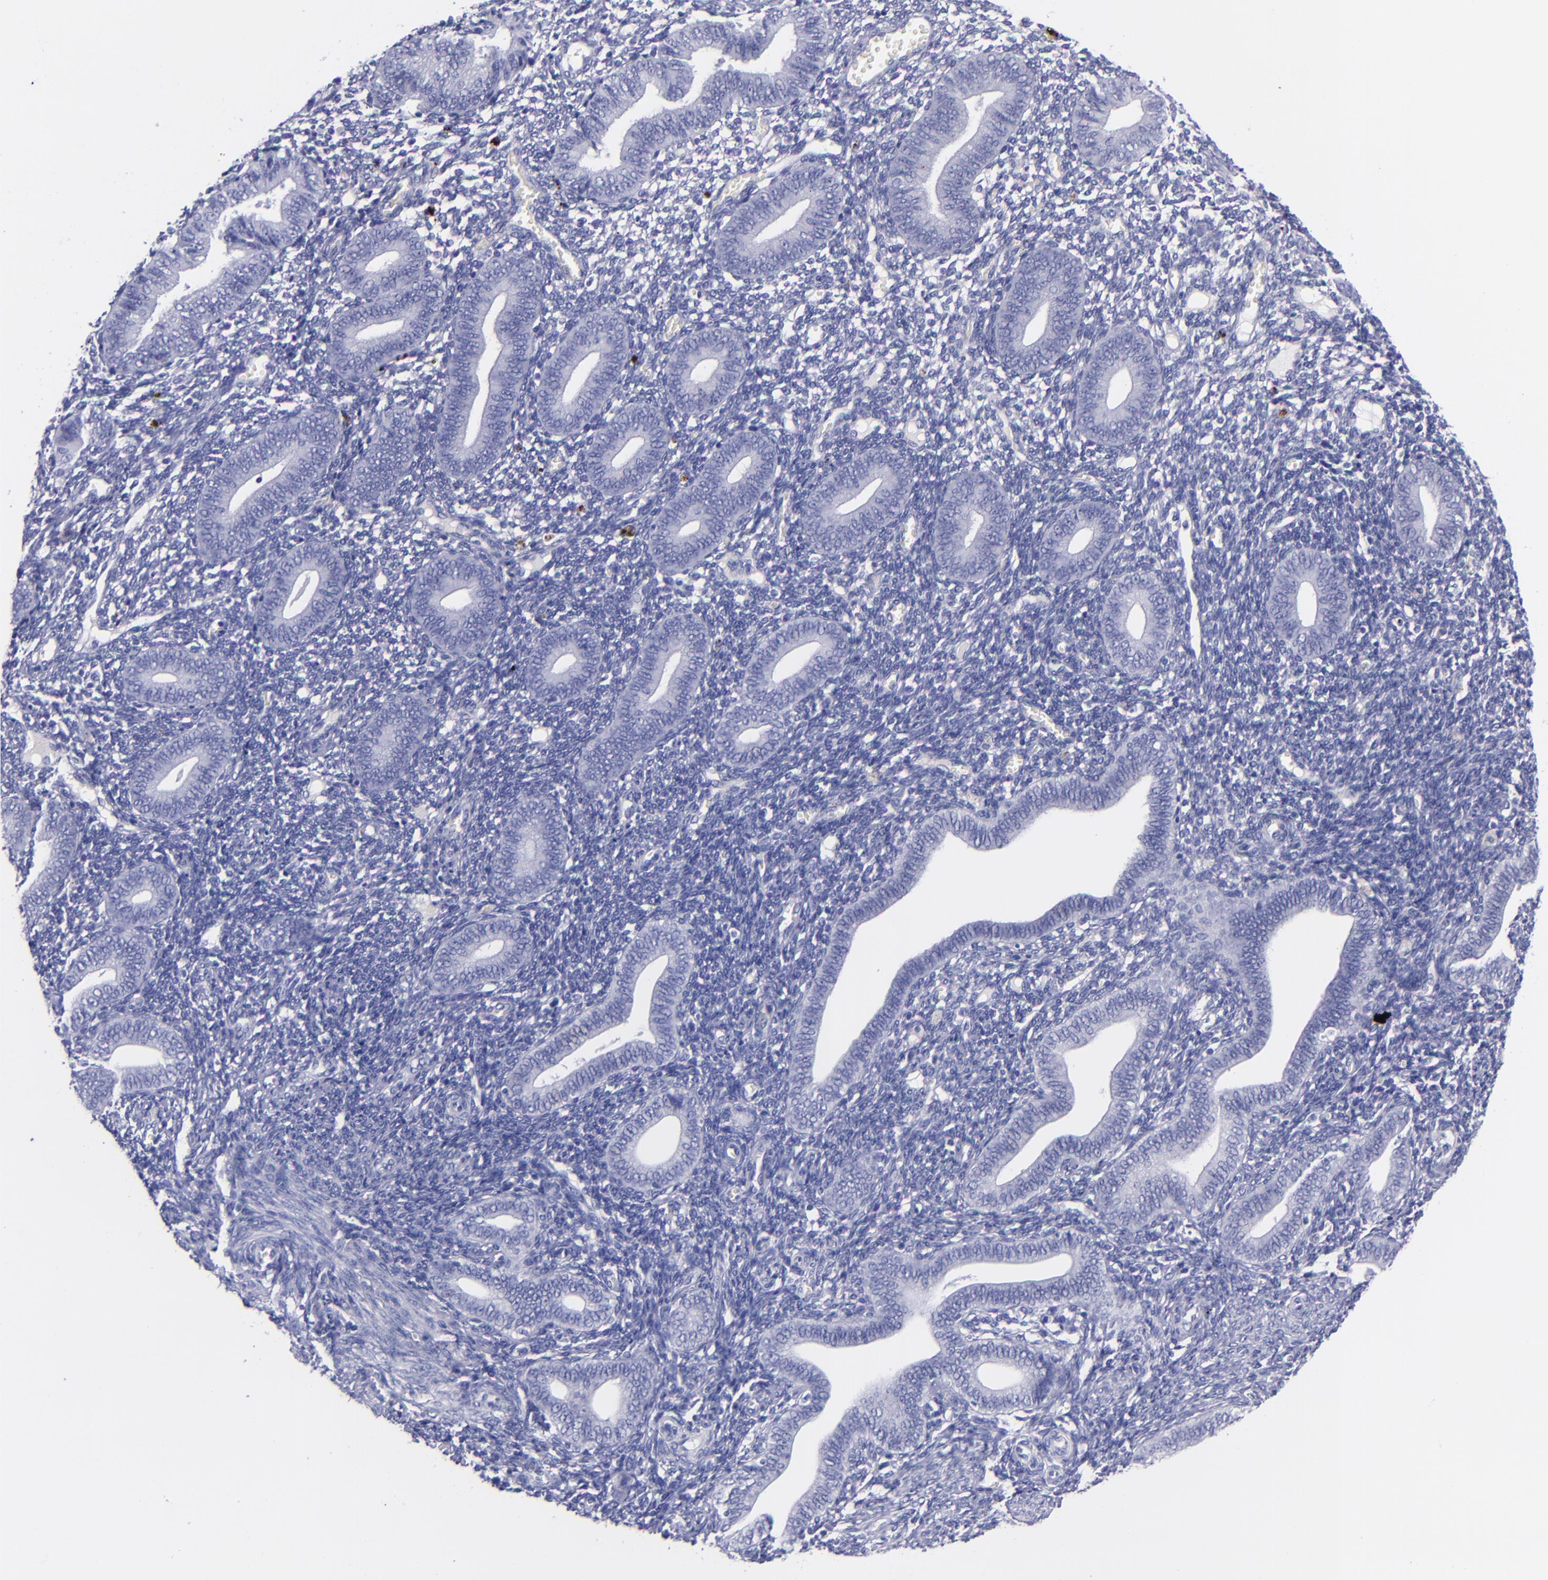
{"staining": {"intensity": "strong", "quantity": "<25%", "location": "cytoplasmic/membranous"}, "tissue": "endometrium", "cell_type": "Cells in endometrial stroma", "image_type": "normal", "snomed": [{"axis": "morphology", "description": "Normal tissue, NOS"}, {"axis": "topography", "description": "Uterus"}, {"axis": "topography", "description": "Endometrium"}], "caption": "Normal endometrium was stained to show a protein in brown. There is medium levels of strong cytoplasmic/membranous expression in approximately <25% of cells in endometrial stroma.", "gene": "SV2A", "patient": {"sex": "female", "age": 33}}